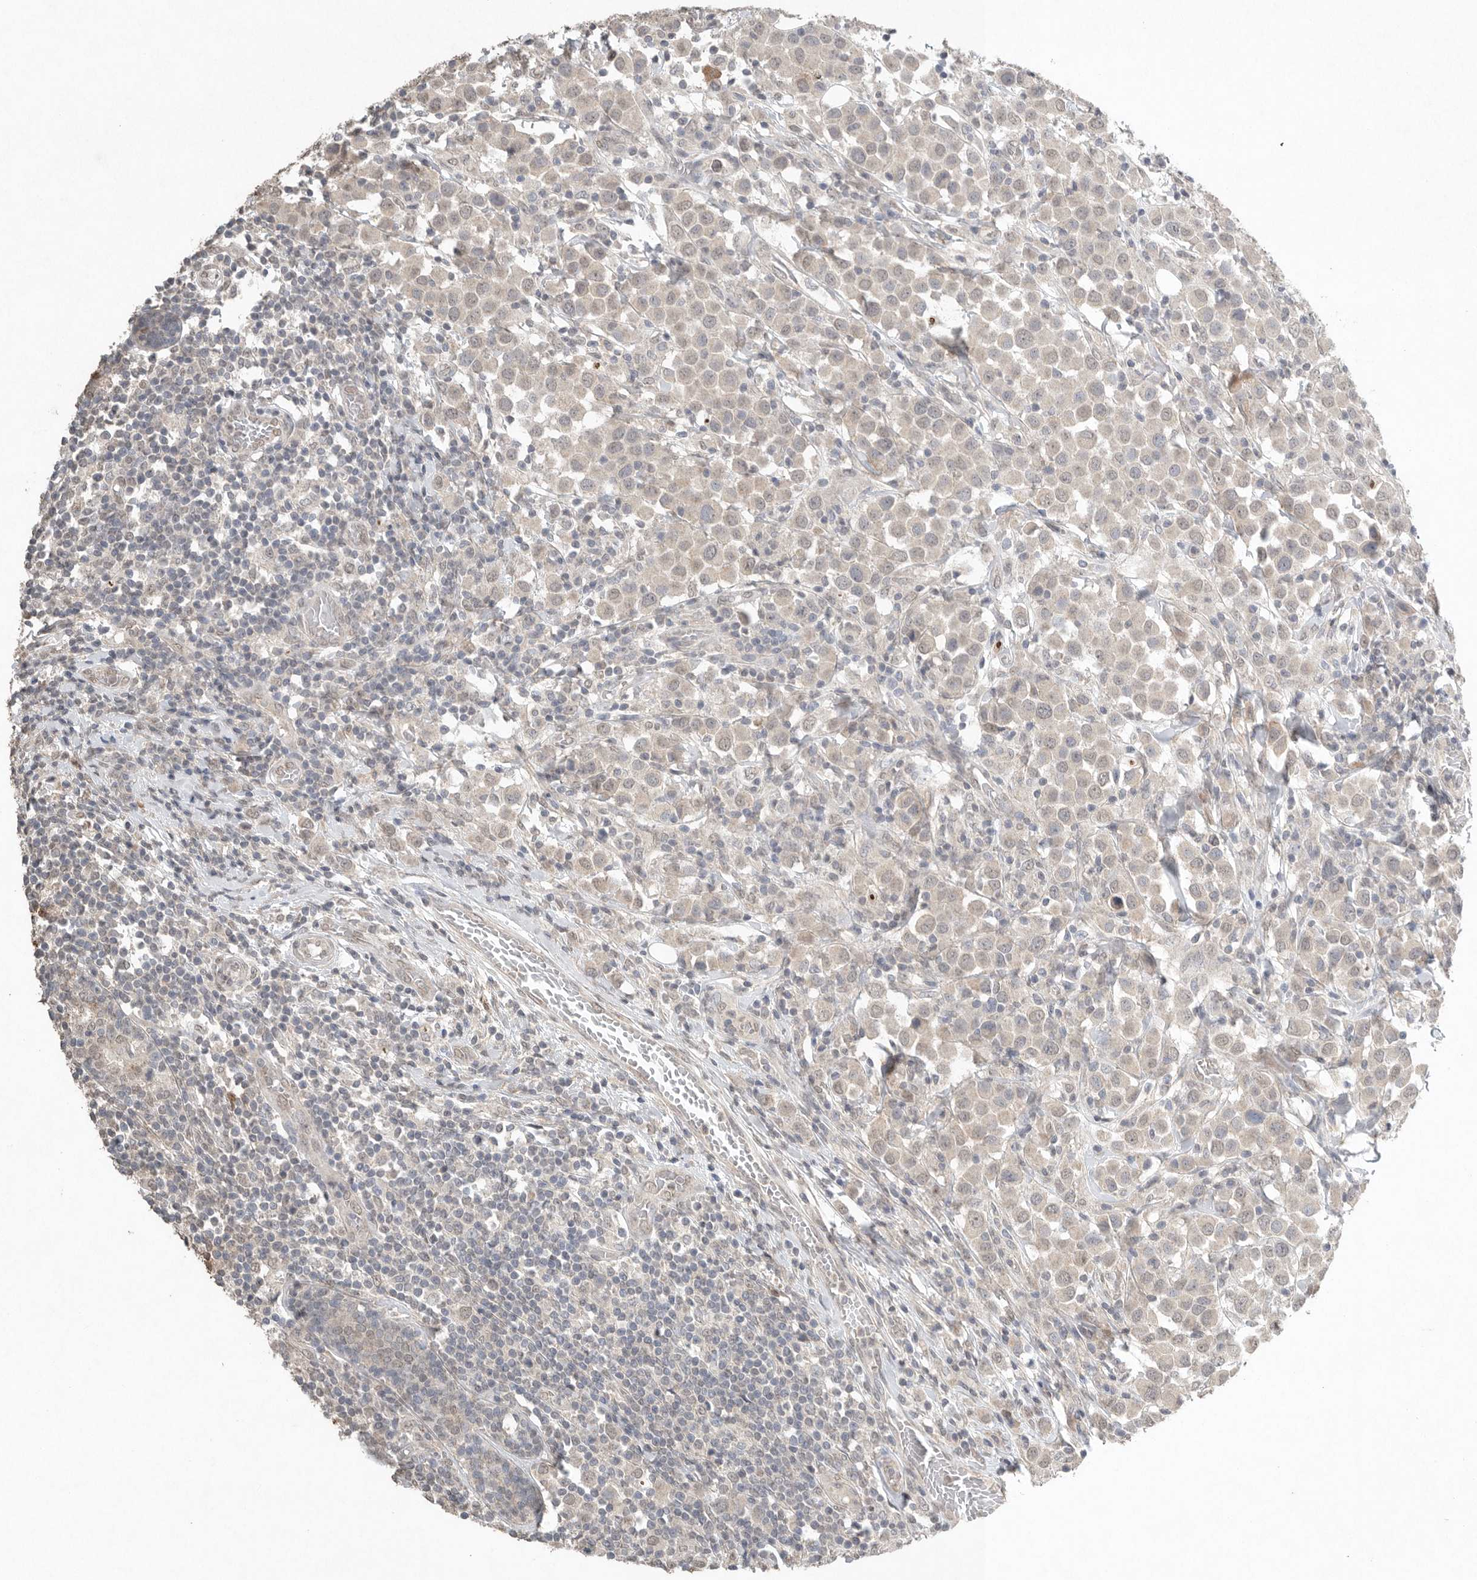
{"staining": {"intensity": "weak", "quantity": "<25%", "location": "cytoplasmic/membranous"}, "tissue": "breast cancer", "cell_type": "Tumor cells", "image_type": "cancer", "snomed": [{"axis": "morphology", "description": "Duct carcinoma"}, {"axis": "topography", "description": "Breast"}], "caption": "Tumor cells are negative for brown protein staining in invasive ductal carcinoma (breast).", "gene": "KLK5", "patient": {"sex": "female", "age": 61}}